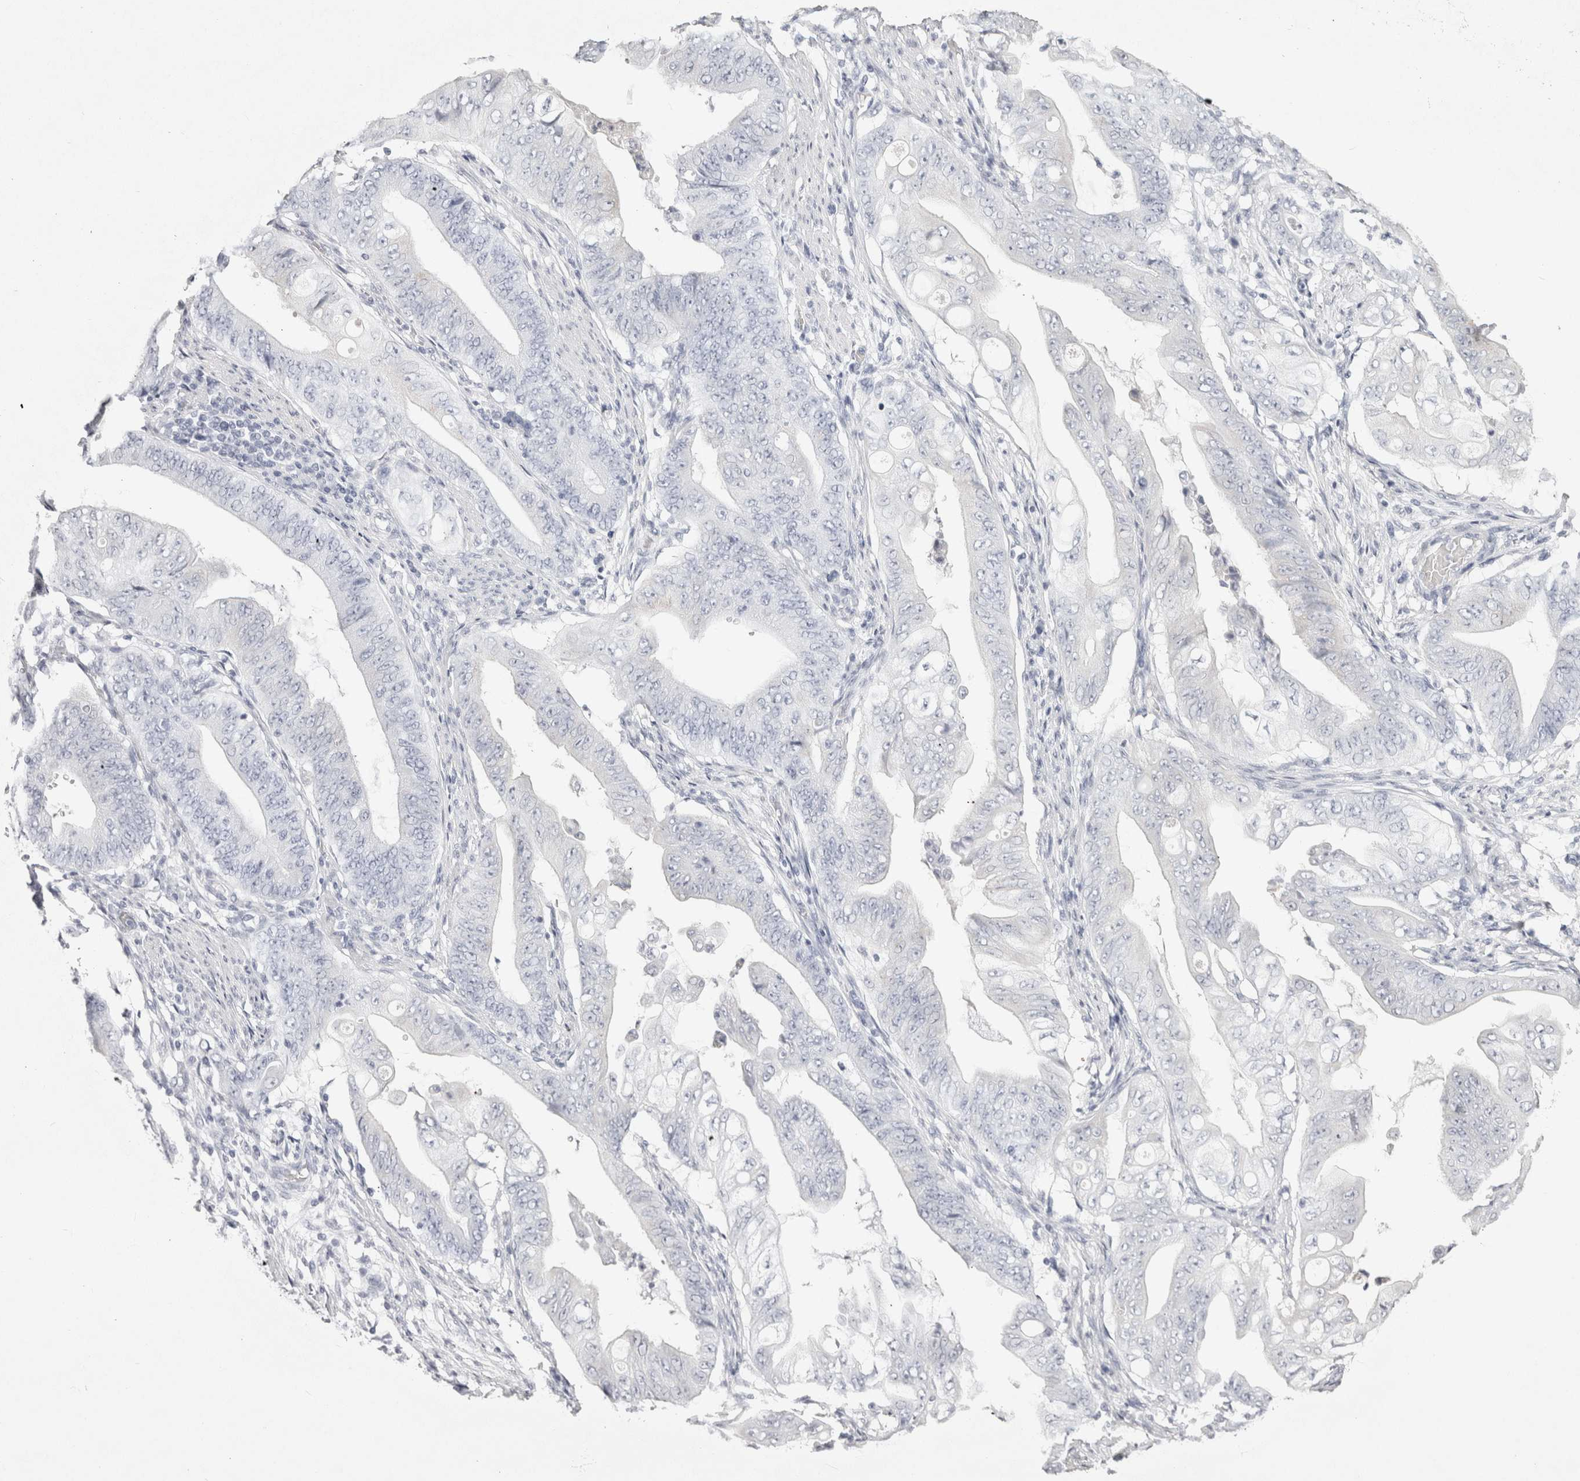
{"staining": {"intensity": "negative", "quantity": "none", "location": "none"}, "tissue": "stomach cancer", "cell_type": "Tumor cells", "image_type": "cancer", "snomed": [{"axis": "morphology", "description": "Adenocarcinoma, NOS"}, {"axis": "topography", "description": "Stomach"}], "caption": "Histopathology image shows no protein expression in tumor cells of stomach cancer (adenocarcinoma) tissue.", "gene": "GARIN1A", "patient": {"sex": "female", "age": 73}}